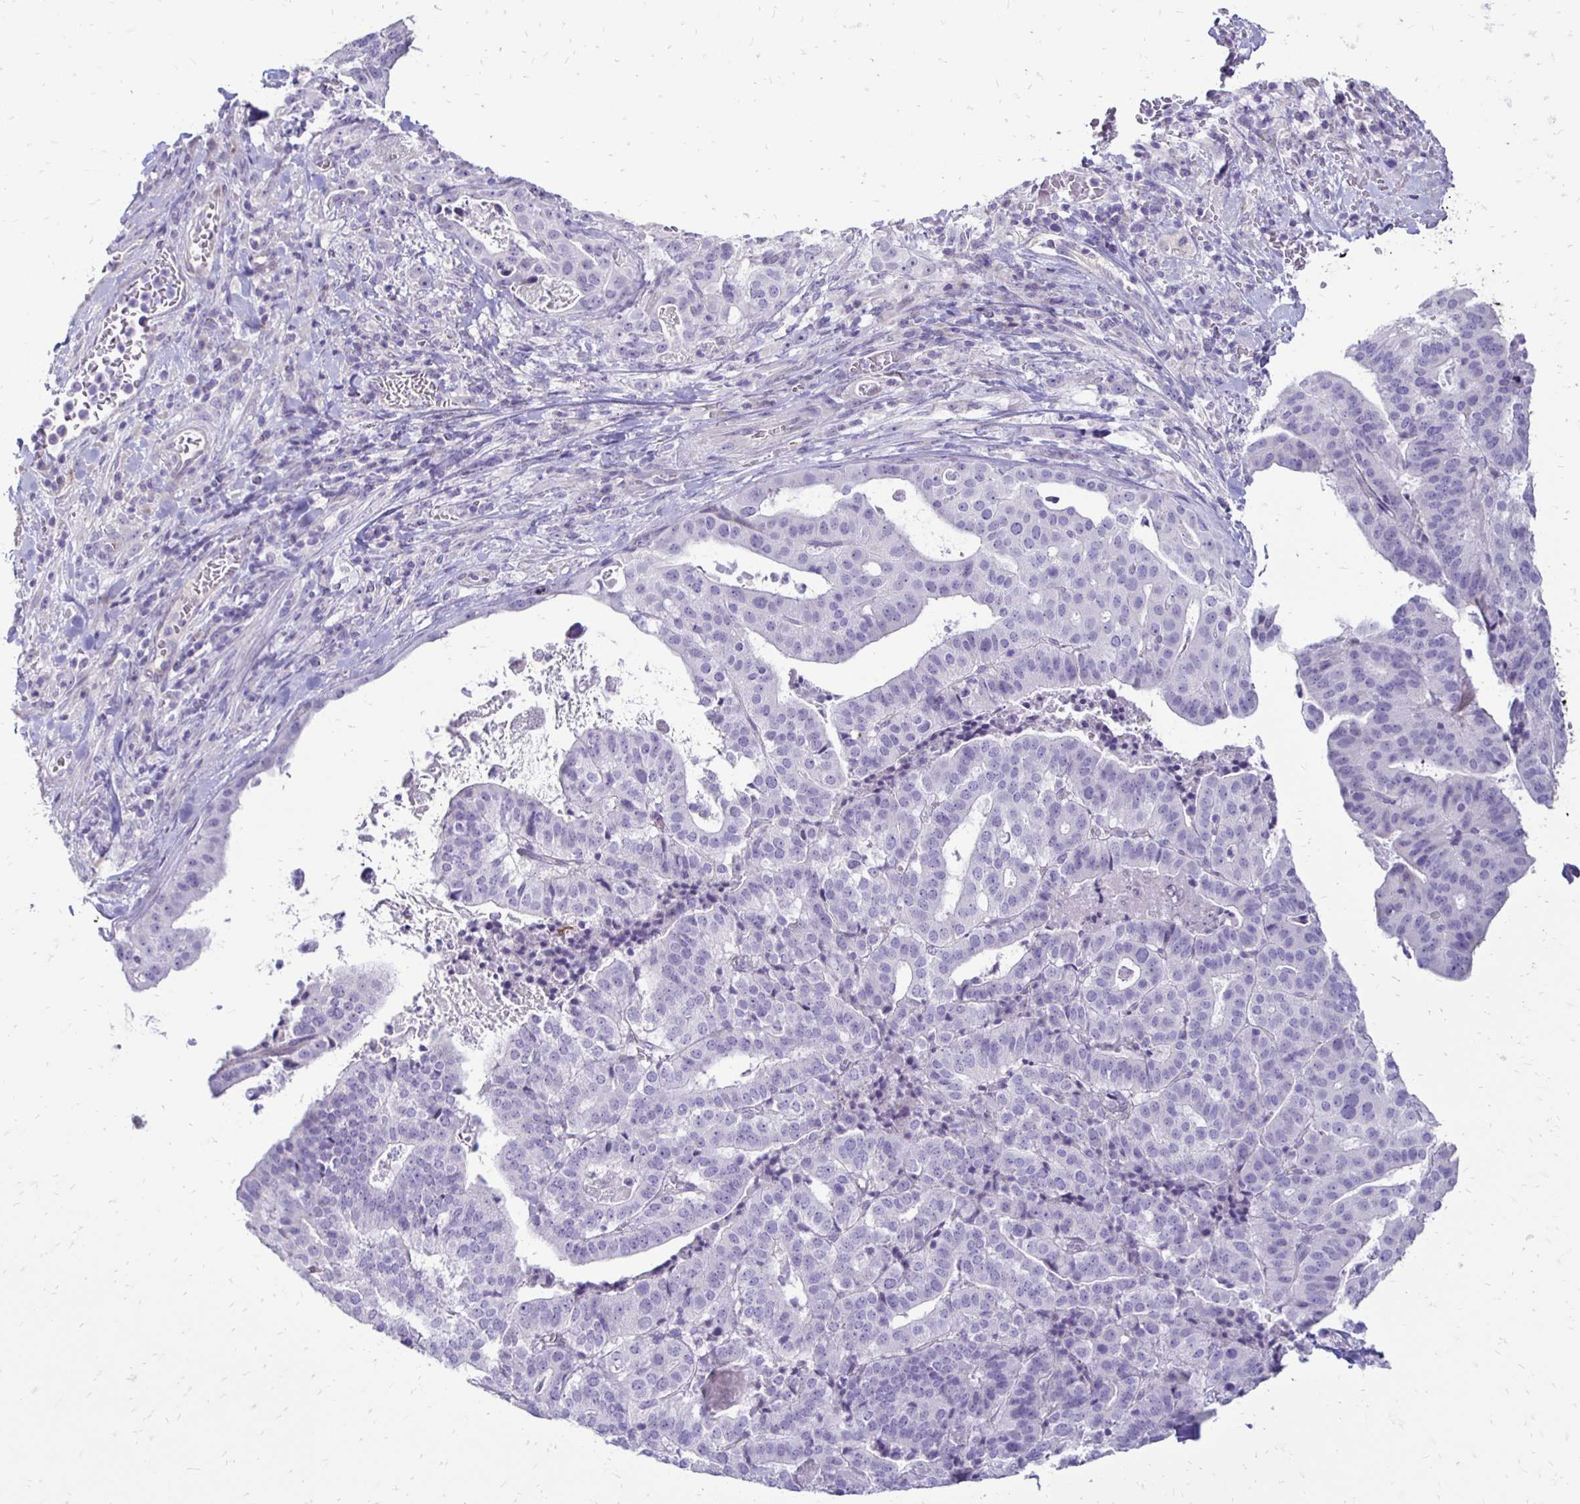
{"staining": {"intensity": "negative", "quantity": "none", "location": "none"}, "tissue": "stomach cancer", "cell_type": "Tumor cells", "image_type": "cancer", "snomed": [{"axis": "morphology", "description": "Adenocarcinoma, NOS"}, {"axis": "topography", "description": "Stomach"}], "caption": "IHC photomicrograph of neoplastic tissue: human stomach cancer (adenocarcinoma) stained with DAB demonstrates no significant protein positivity in tumor cells. Brightfield microscopy of IHC stained with DAB (brown) and hematoxylin (blue), captured at high magnification.", "gene": "GAS2", "patient": {"sex": "male", "age": 48}}